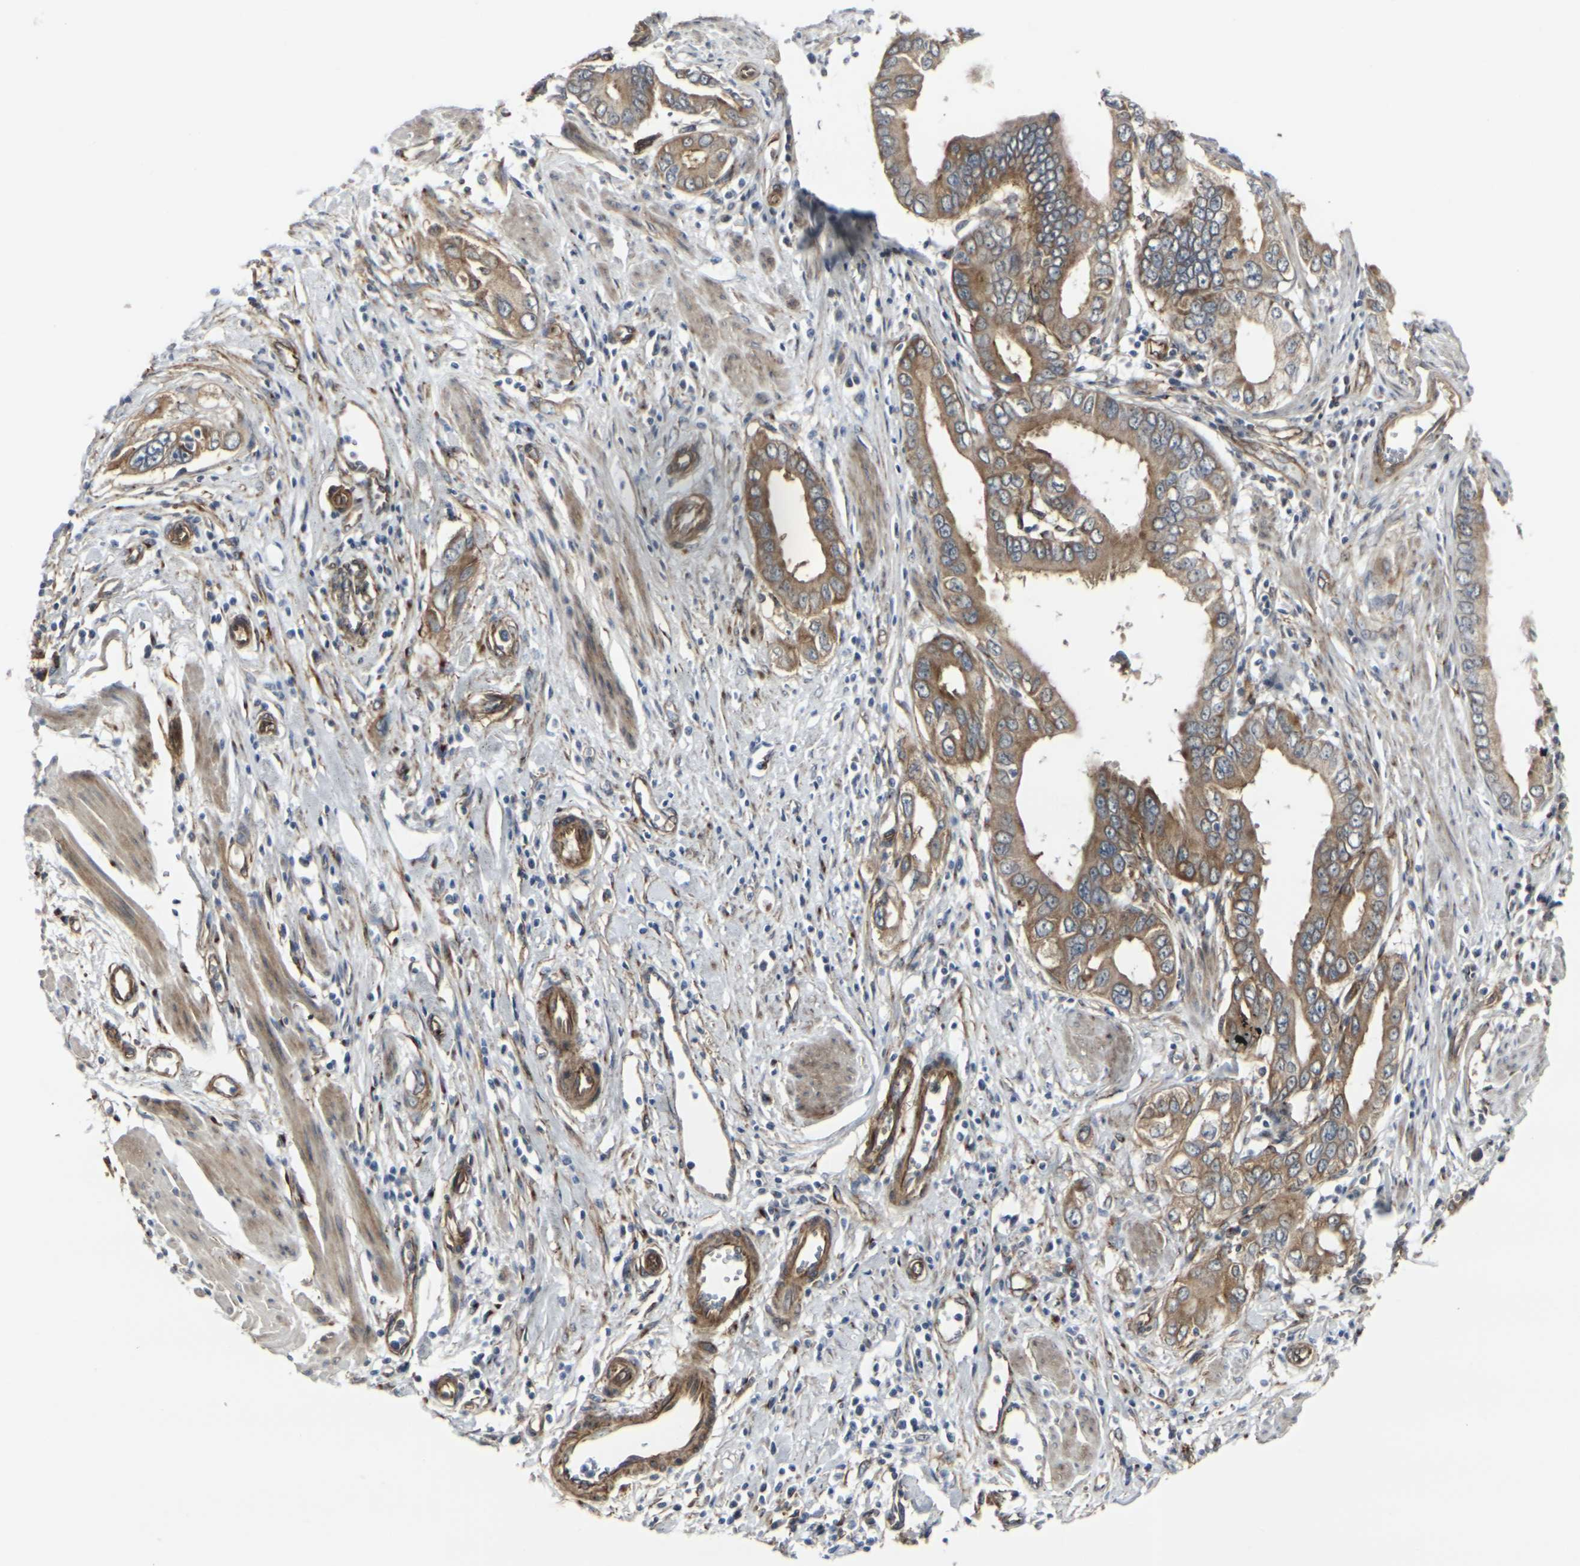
{"staining": {"intensity": "moderate", "quantity": ">75%", "location": "cytoplasmic/membranous"}, "tissue": "pancreatic cancer", "cell_type": "Tumor cells", "image_type": "cancer", "snomed": [{"axis": "morphology", "description": "Normal tissue, NOS"}, {"axis": "topography", "description": "Lymph node"}], "caption": "Pancreatic cancer stained with IHC demonstrates moderate cytoplasmic/membranous staining in approximately >75% of tumor cells. Immunohistochemistry (ihc) stains the protein in brown and the nuclei are stained blue.", "gene": "MYOF", "patient": {"sex": "male", "age": 50}}